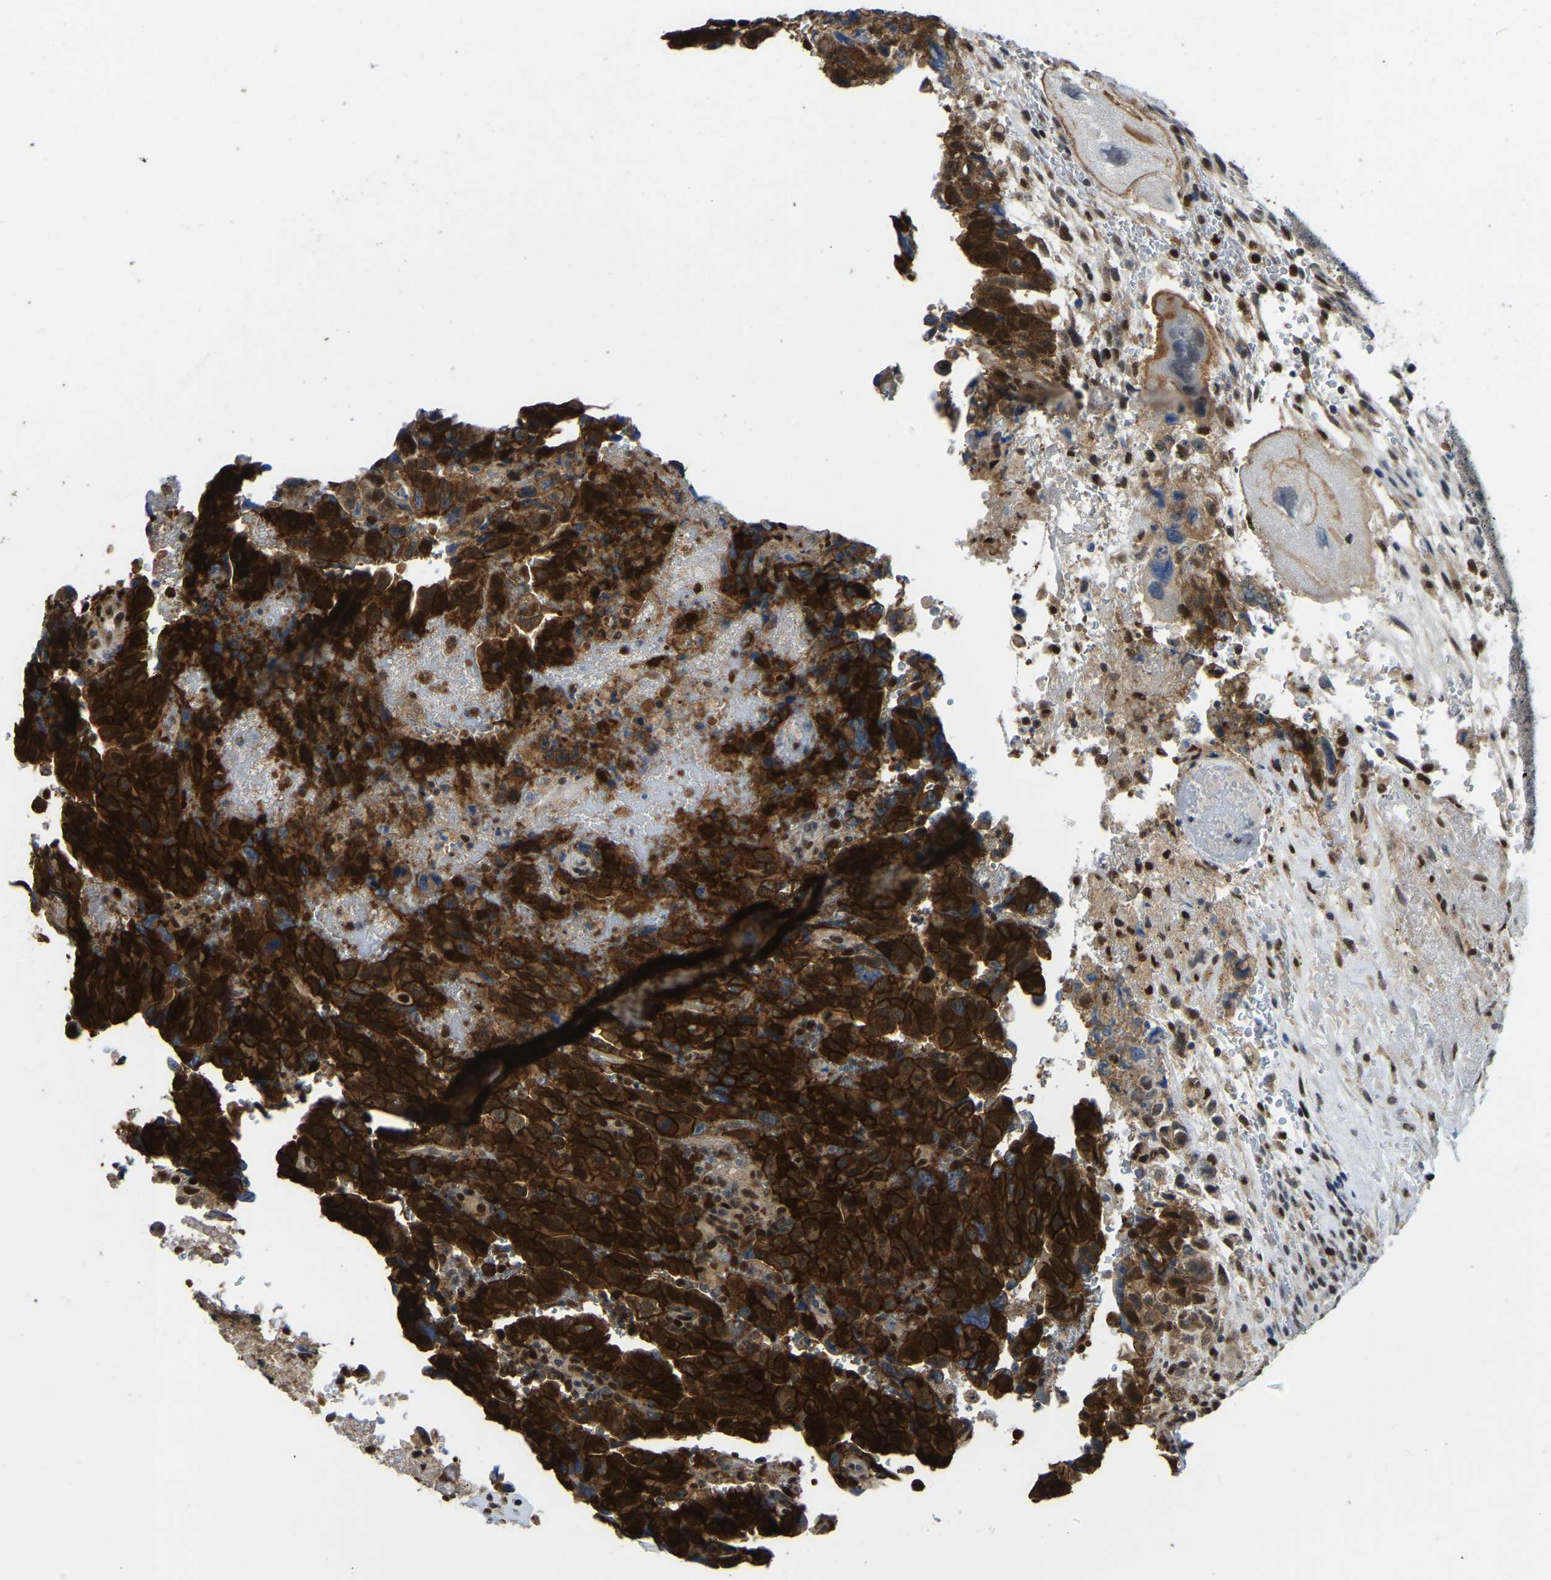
{"staining": {"intensity": "strong", "quantity": ">75%", "location": "cytoplasmic/membranous"}, "tissue": "testis cancer", "cell_type": "Tumor cells", "image_type": "cancer", "snomed": [{"axis": "morphology", "description": "Carcinoma, Embryonal, NOS"}, {"axis": "topography", "description": "Testis"}], "caption": "A photomicrograph of testis embryonal carcinoma stained for a protein shows strong cytoplasmic/membranous brown staining in tumor cells. (Stains: DAB in brown, nuclei in blue, Microscopy: brightfield microscopy at high magnification).", "gene": "KLRG2", "patient": {"sex": "male", "age": 28}}